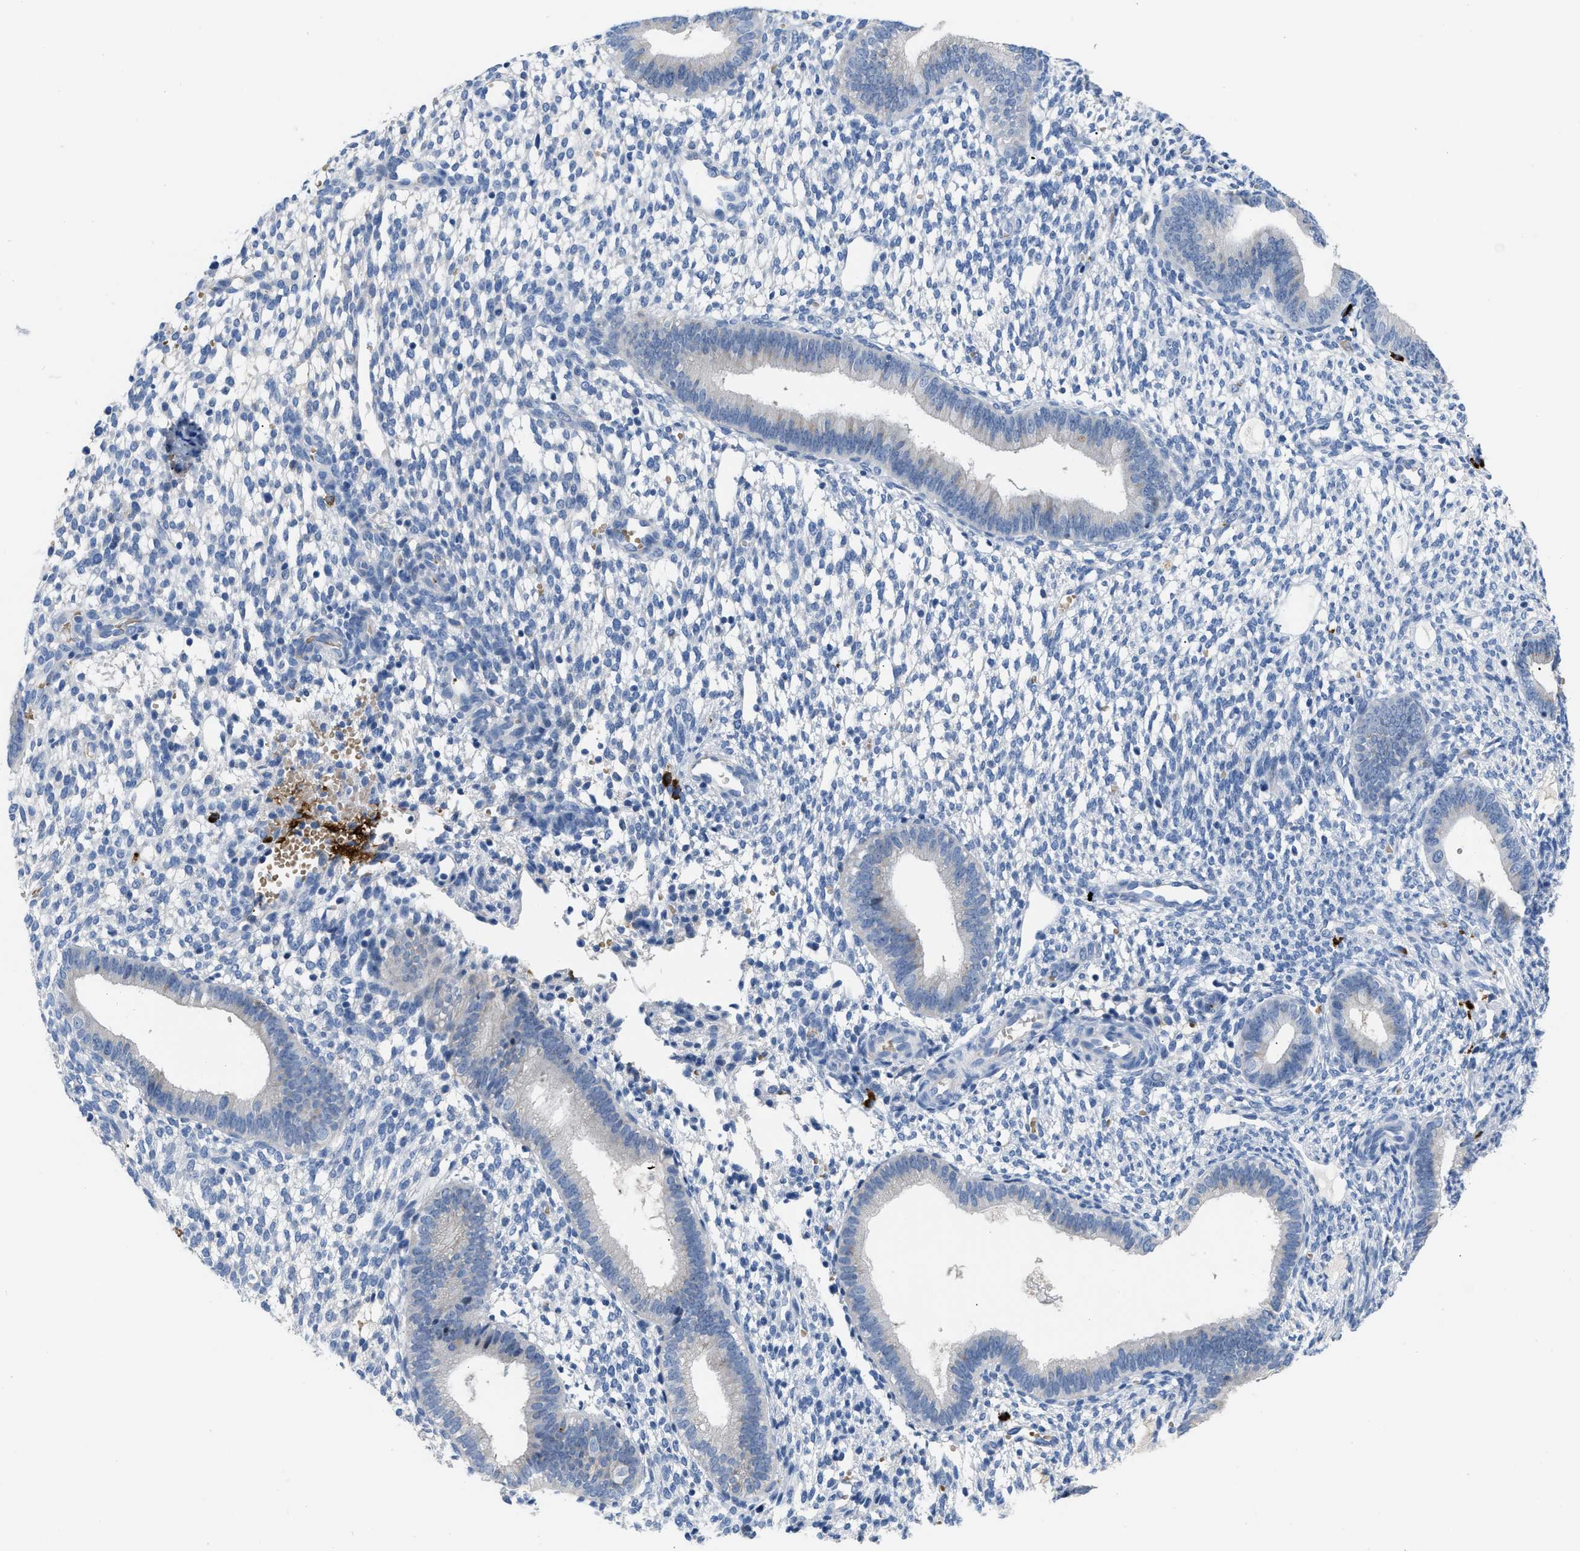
{"staining": {"intensity": "negative", "quantity": "none", "location": "none"}, "tissue": "endometrium", "cell_type": "Cells in endometrial stroma", "image_type": "normal", "snomed": [{"axis": "morphology", "description": "Normal tissue, NOS"}, {"axis": "topography", "description": "Endometrium"}], "caption": "An immunohistochemistry (IHC) histopathology image of benign endometrium is shown. There is no staining in cells in endometrial stroma of endometrium.", "gene": "FGF18", "patient": {"sex": "female", "age": 46}}